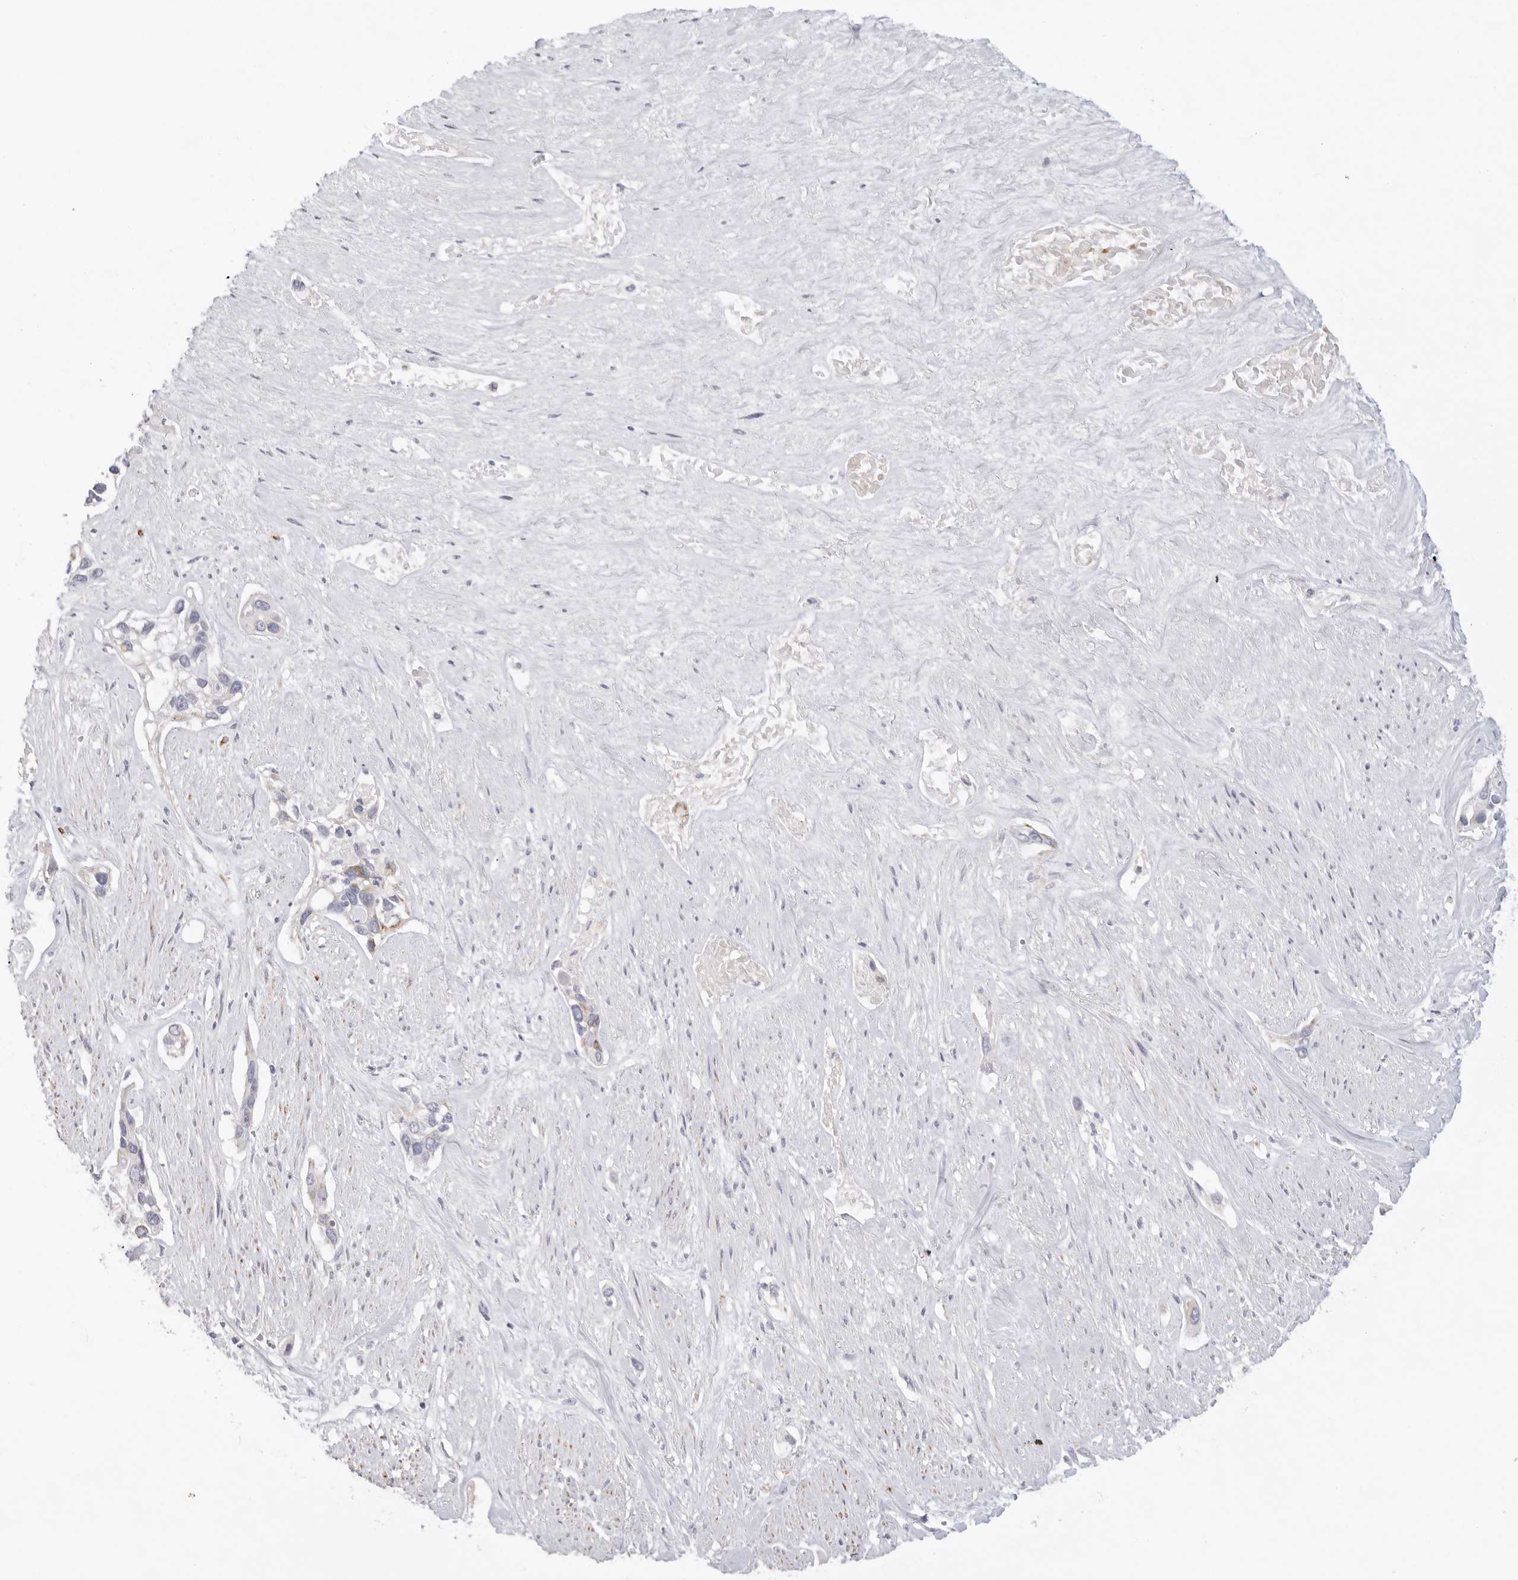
{"staining": {"intensity": "negative", "quantity": "none", "location": "none"}, "tissue": "pancreatic cancer", "cell_type": "Tumor cells", "image_type": "cancer", "snomed": [{"axis": "morphology", "description": "Adenocarcinoma, NOS"}, {"axis": "topography", "description": "Pancreas"}], "caption": "Pancreatic cancer was stained to show a protein in brown. There is no significant staining in tumor cells.", "gene": "ELP3", "patient": {"sex": "female", "age": 60}}